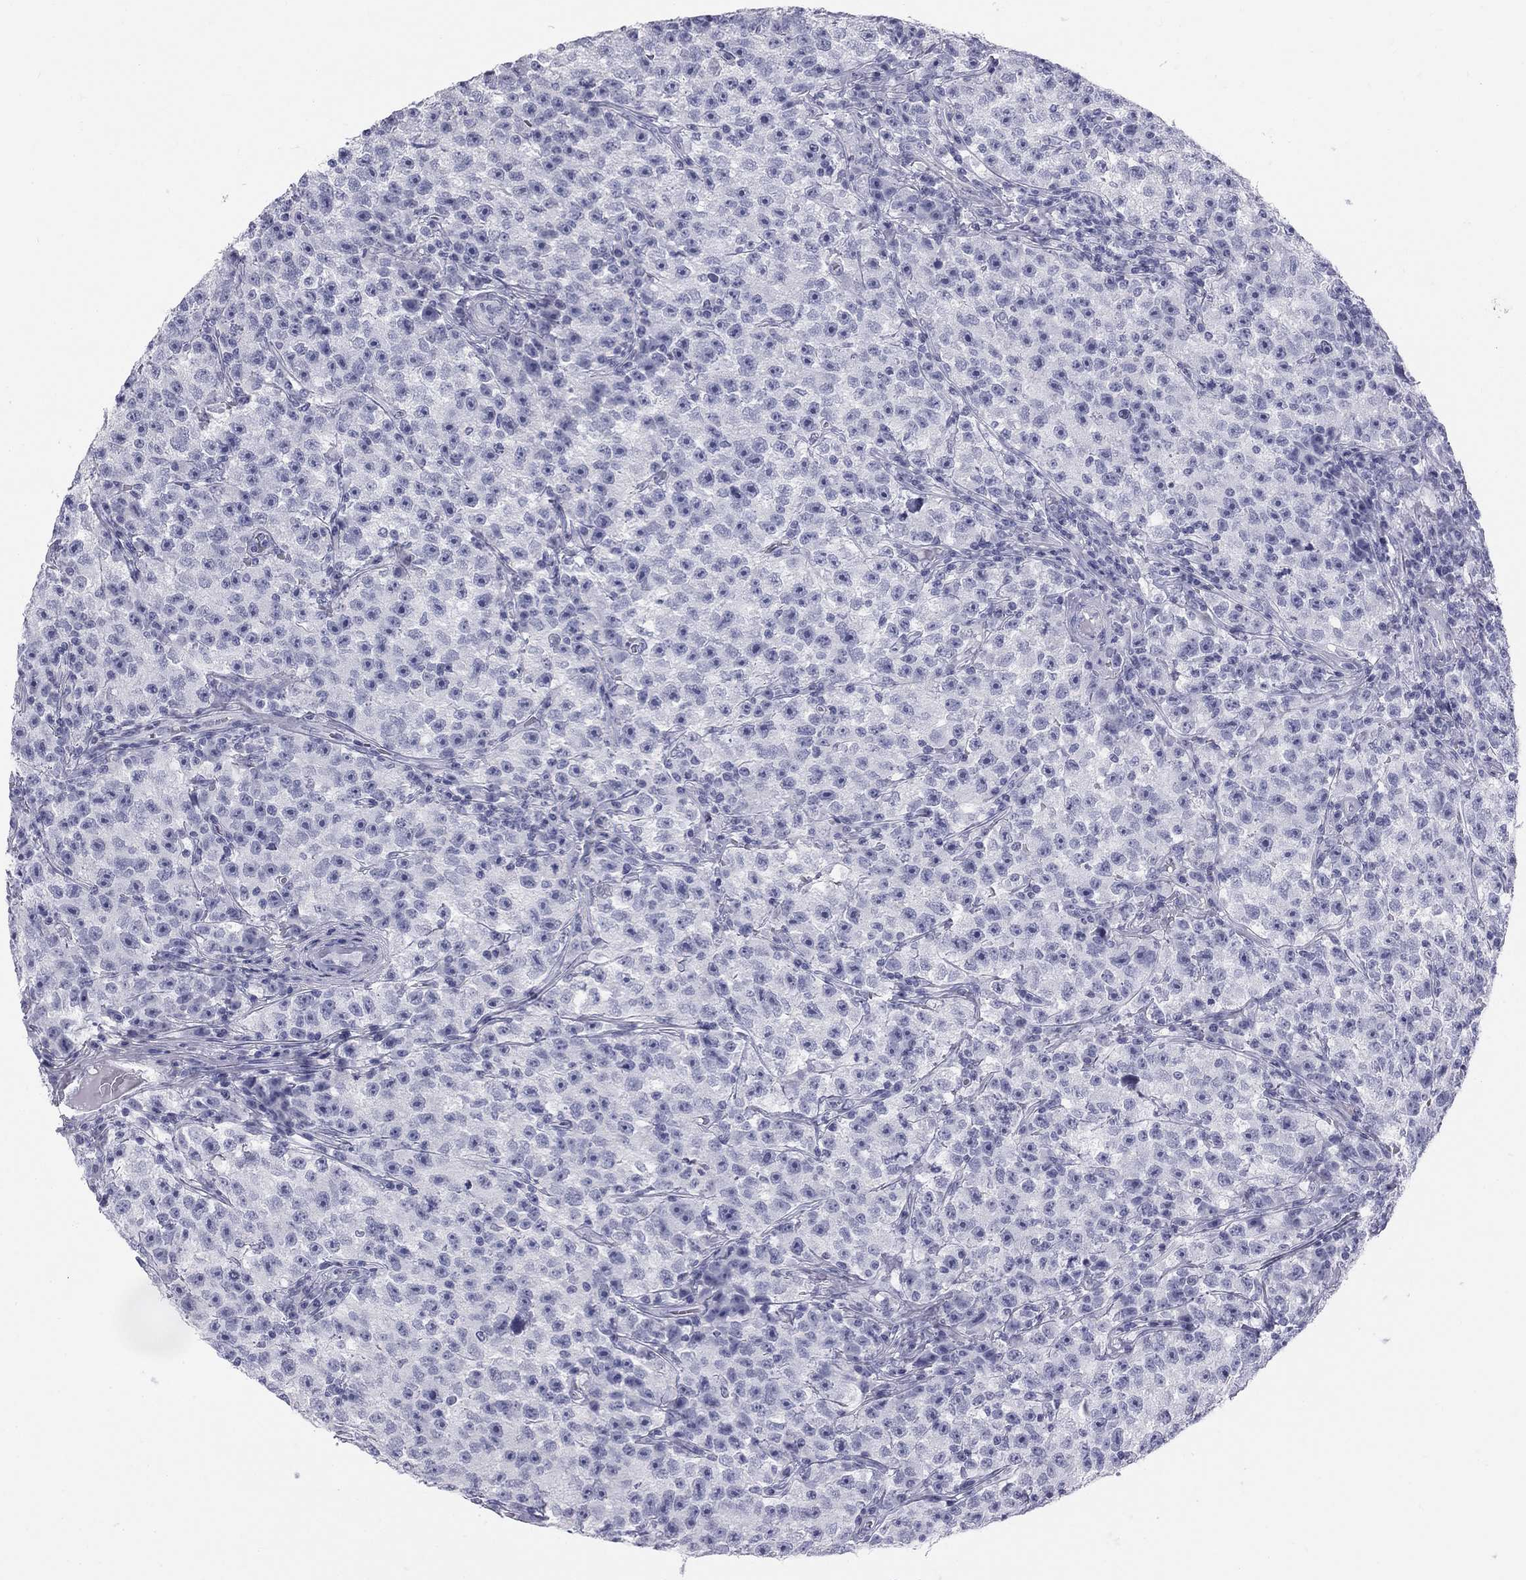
{"staining": {"intensity": "negative", "quantity": "none", "location": "none"}, "tissue": "testis cancer", "cell_type": "Tumor cells", "image_type": "cancer", "snomed": [{"axis": "morphology", "description": "Seminoma, NOS"}, {"axis": "topography", "description": "Testis"}], "caption": "A histopathology image of human testis cancer (seminoma) is negative for staining in tumor cells.", "gene": "SULT2B1", "patient": {"sex": "male", "age": 22}}